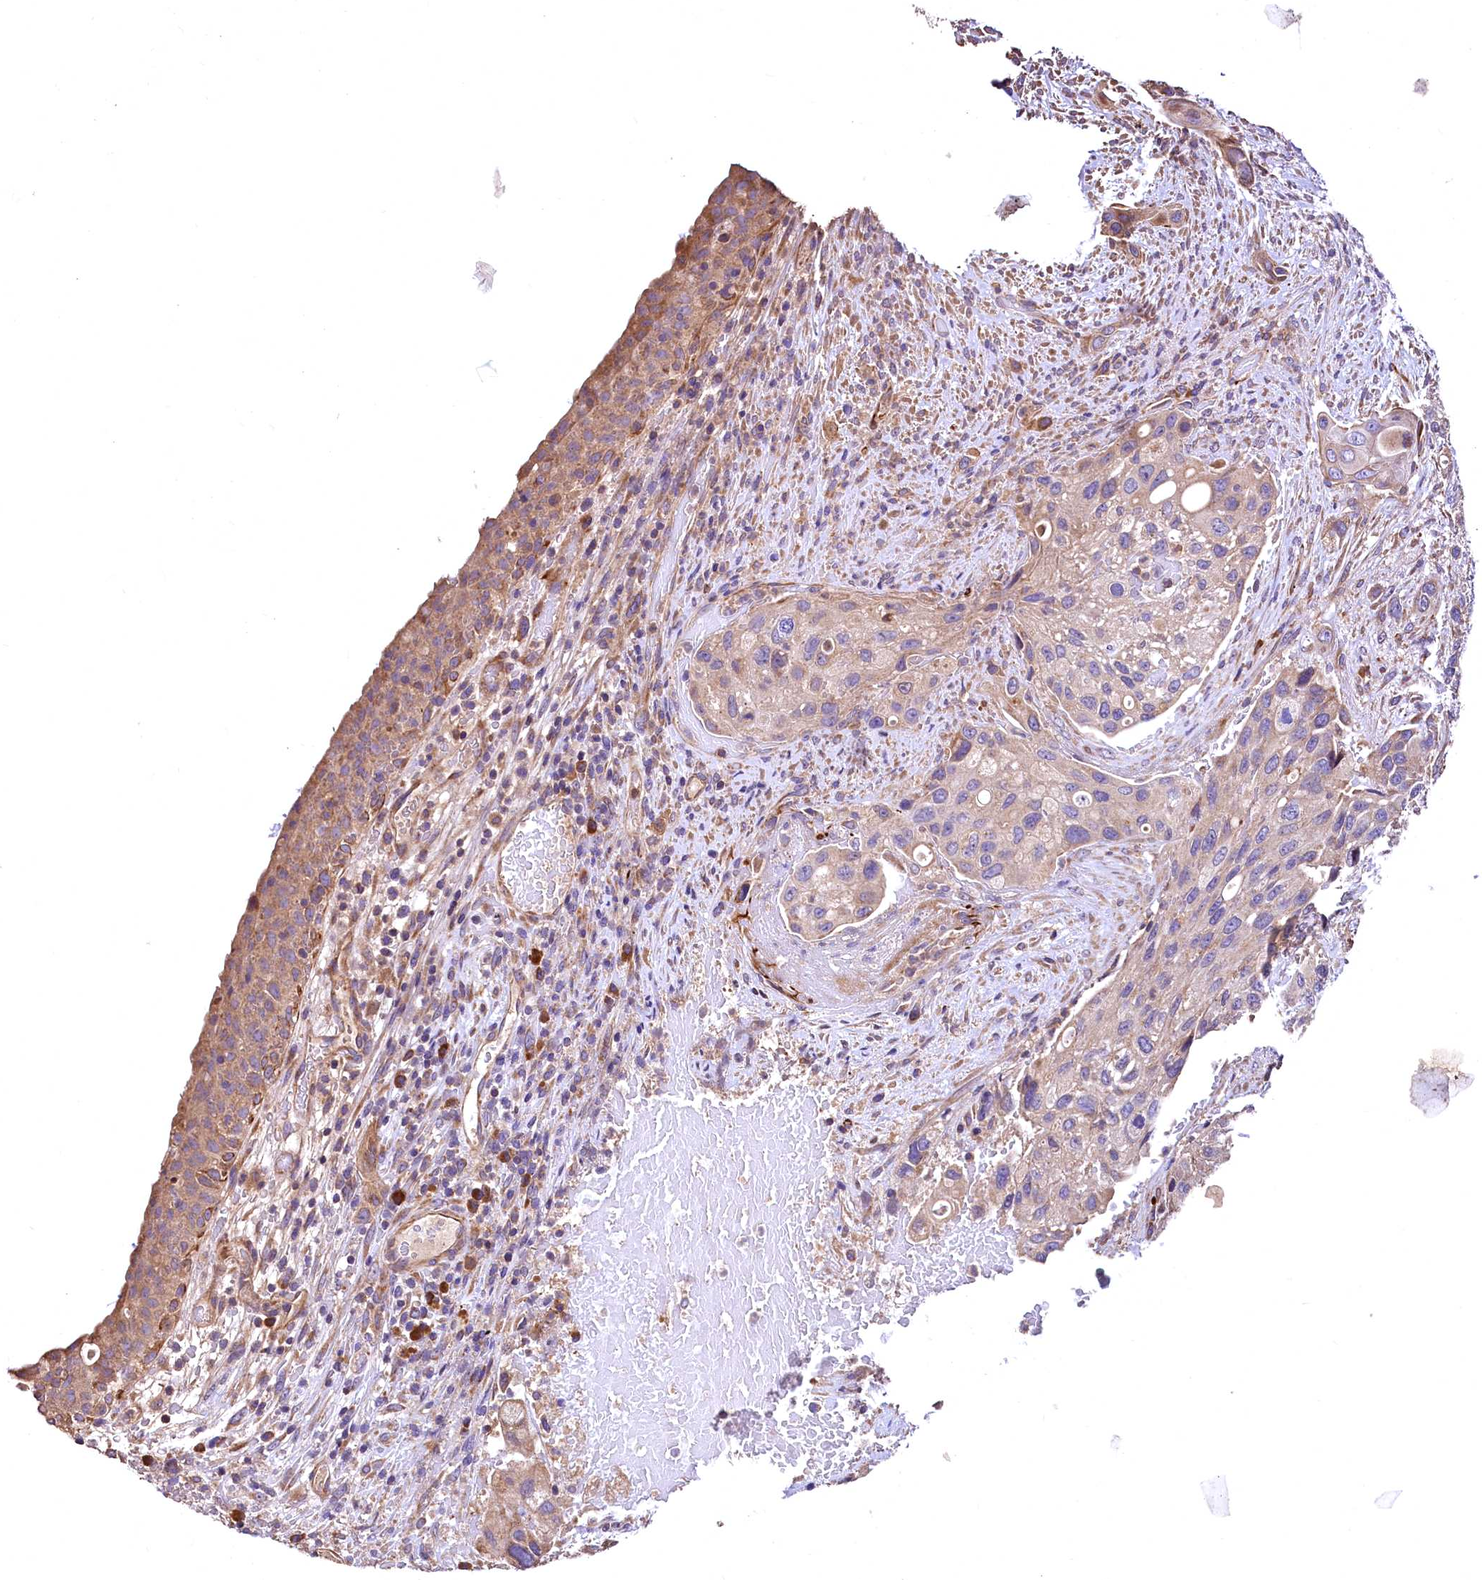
{"staining": {"intensity": "weak", "quantity": "25%-75%", "location": "cytoplasmic/membranous"}, "tissue": "urothelial cancer", "cell_type": "Tumor cells", "image_type": "cancer", "snomed": [{"axis": "morphology", "description": "Normal tissue, NOS"}, {"axis": "morphology", "description": "Urothelial carcinoma, High grade"}, {"axis": "topography", "description": "Vascular tissue"}, {"axis": "topography", "description": "Urinary bladder"}], "caption": "Immunohistochemistry (IHC) of high-grade urothelial carcinoma displays low levels of weak cytoplasmic/membranous positivity in approximately 25%-75% of tumor cells. The staining is performed using DAB (3,3'-diaminobenzidine) brown chromogen to label protein expression. The nuclei are counter-stained blue using hematoxylin.", "gene": "RASSF1", "patient": {"sex": "female", "age": 56}}